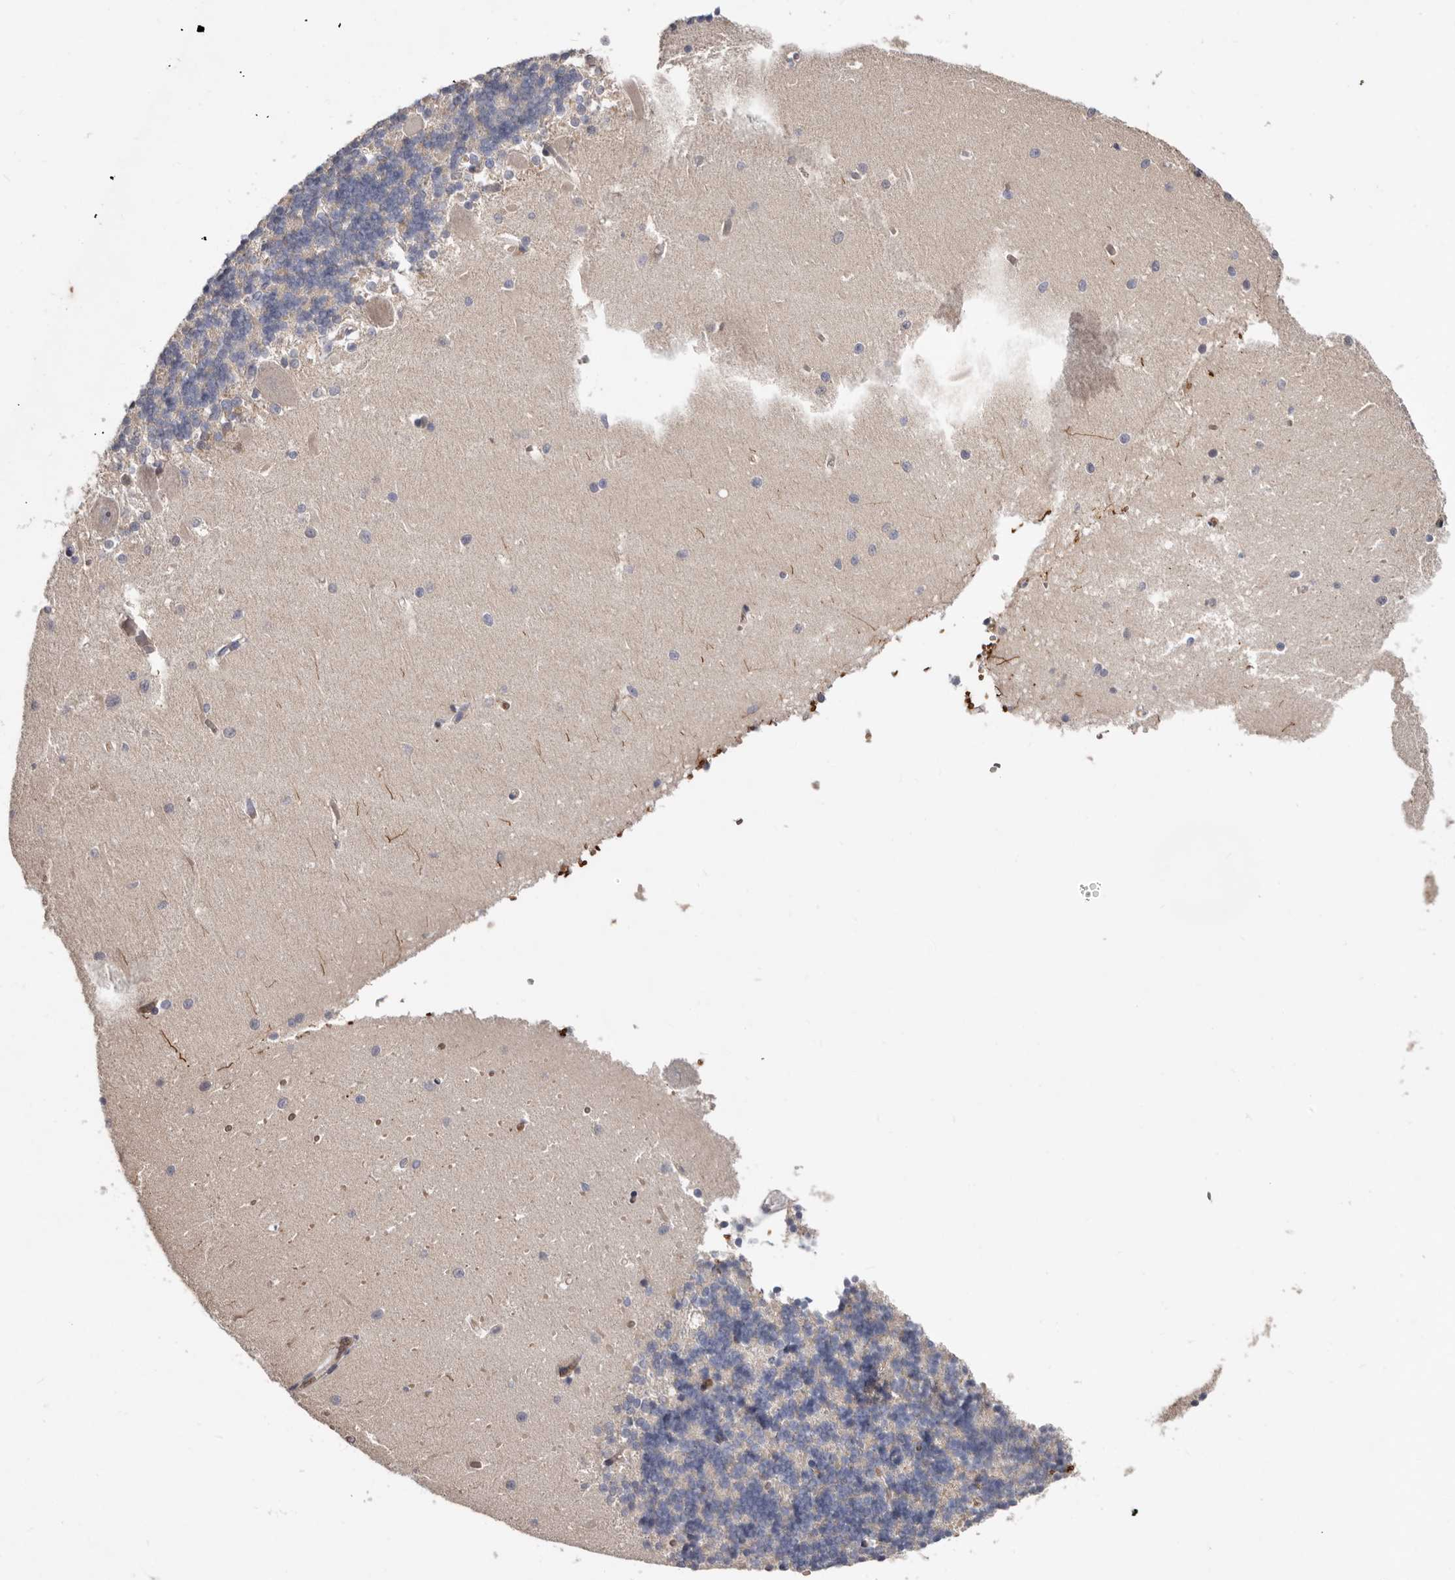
{"staining": {"intensity": "negative", "quantity": "none", "location": "none"}, "tissue": "cerebellum", "cell_type": "Cells in granular layer", "image_type": "normal", "snomed": [{"axis": "morphology", "description": "Normal tissue, NOS"}, {"axis": "topography", "description": "Cerebellum"}], "caption": "Immunohistochemistry (IHC) micrograph of benign cerebellum: human cerebellum stained with DAB exhibits no significant protein staining in cells in granular layer.", "gene": "SPTA1", "patient": {"sex": "male", "age": 37}}